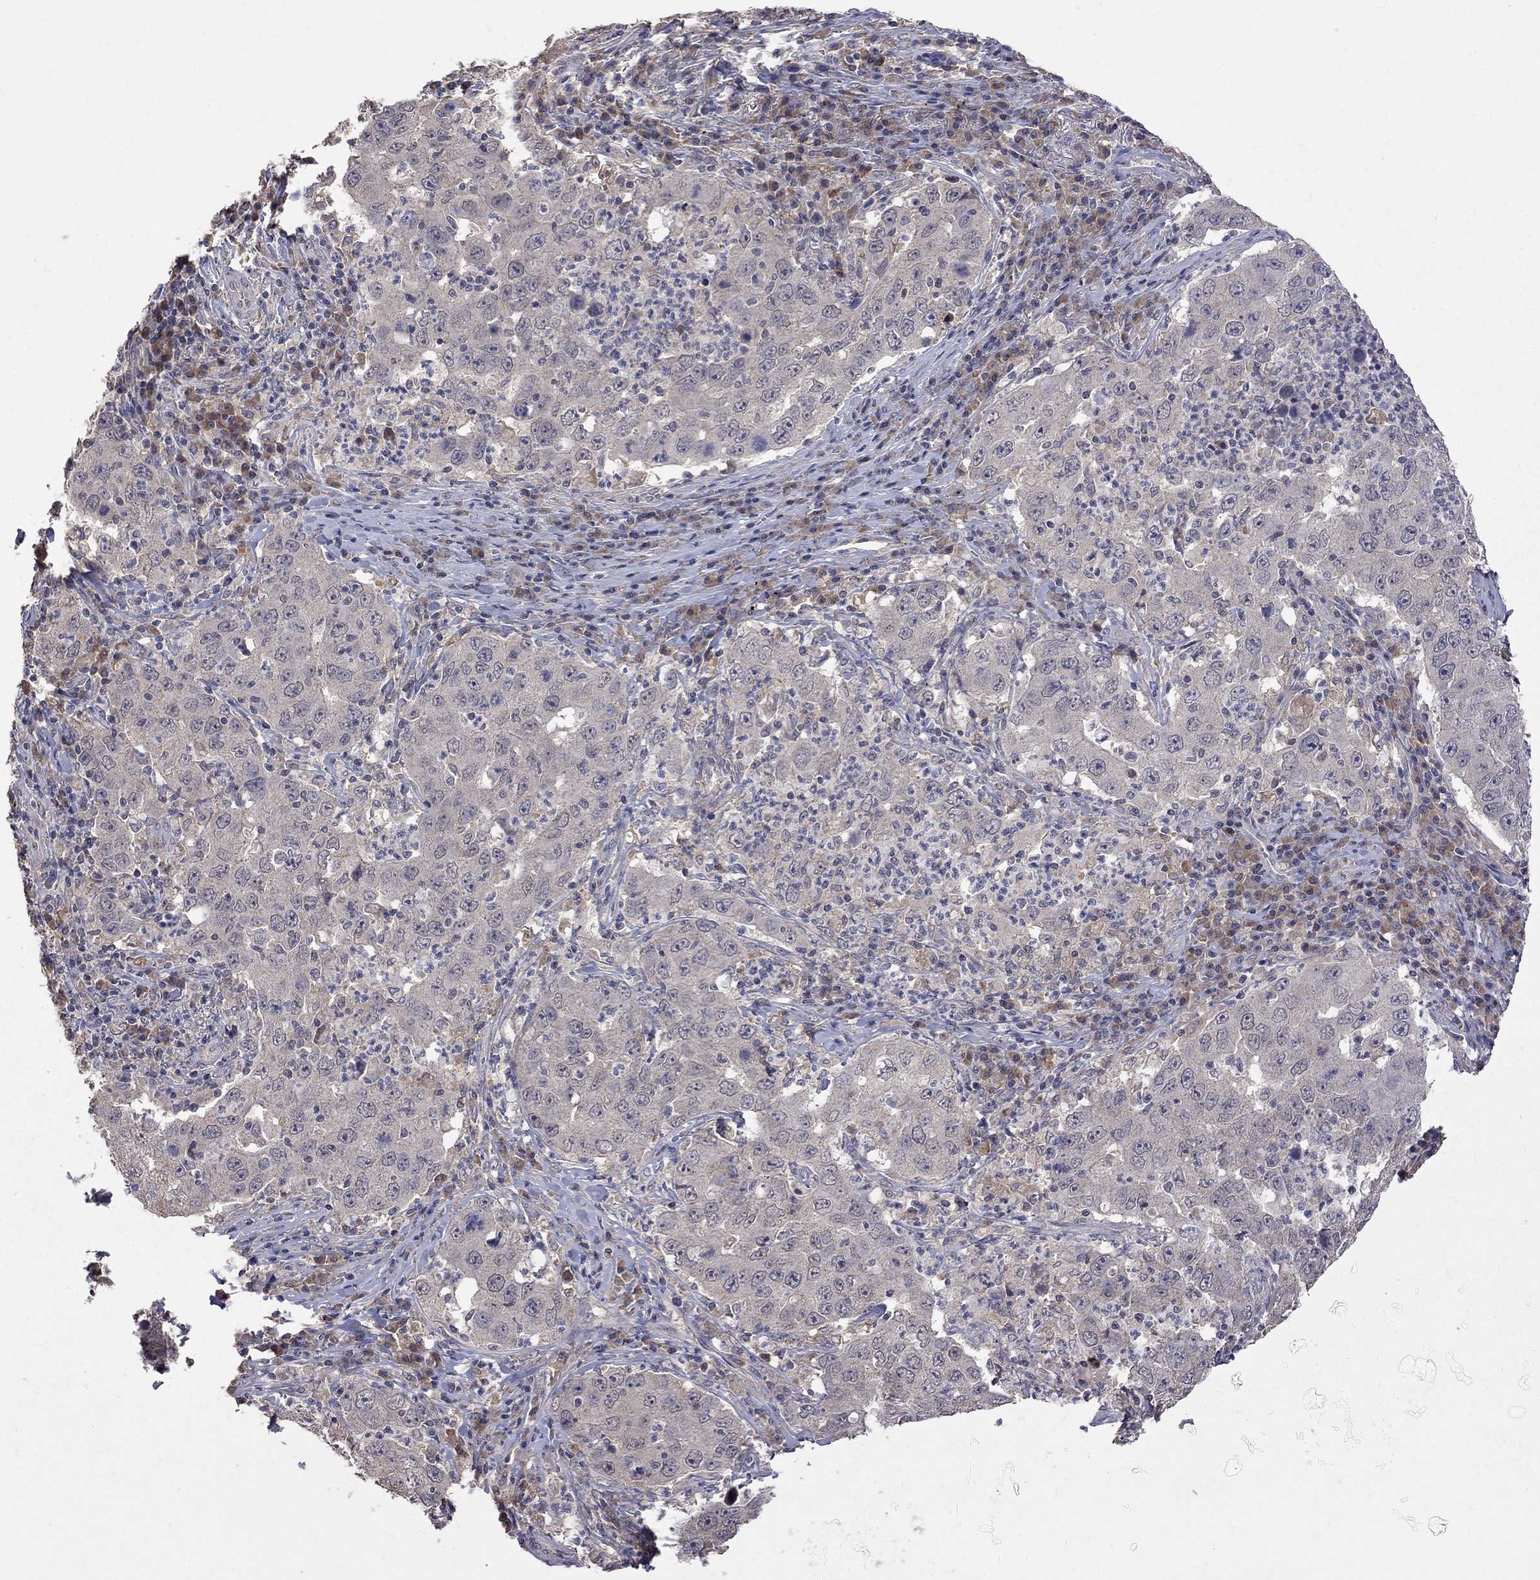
{"staining": {"intensity": "negative", "quantity": "none", "location": "none"}, "tissue": "lung cancer", "cell_type": "Tumor cells", "image_type": "cancer", "snomed": [{"axis": "morphology", "description": "Adenocarcinoma, NOS"}, {"axis": "topography", "description": "Lung"}], "caption": "An image of human lung adenocarcinoma is negative for staining in tumor cells. The staining is performed using DAB (3,3'-diaminobenzidine) brown chromogen with nuclei counter-stained in using hematoxylin.", "gene": "HTR6", "patient": {"sex": "male", "age": 73}}